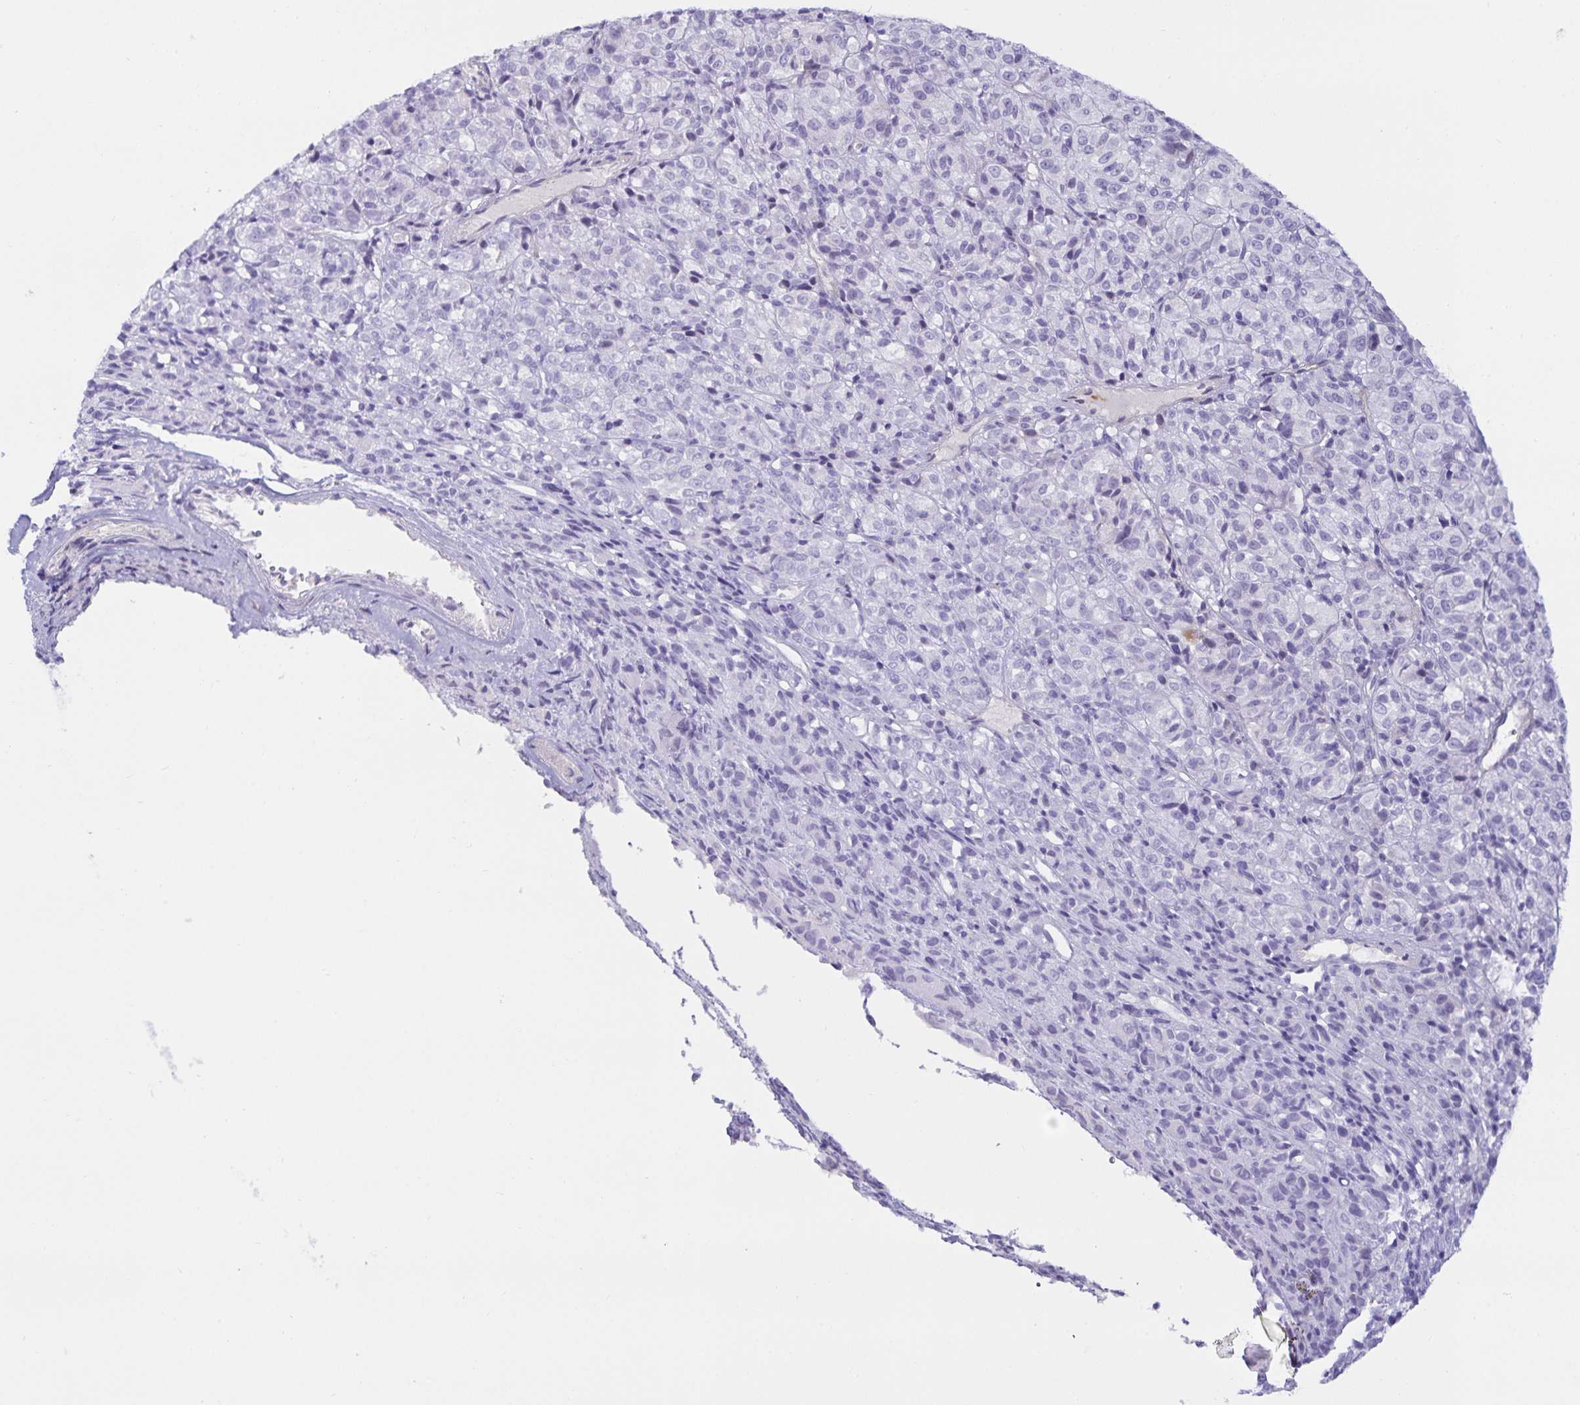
{"staining": {"intensity": "negative", "quantity": "none", "location": "none"}, "tissue": "melanoma", "cell_type": "Tumor cells", "image_type": "cancer", "snomed": [{"axis": "morphology", "description": "Malignant melanoma, Metastatic site"}, {"axis": "topography", "description": "Brain"}], "caption": "Image shows no significant protein positivity in tumor cells of malignant melanoma (metastatic site).", "gene": "SPAG4", "patient": {"sex": "female", "age": 56}}